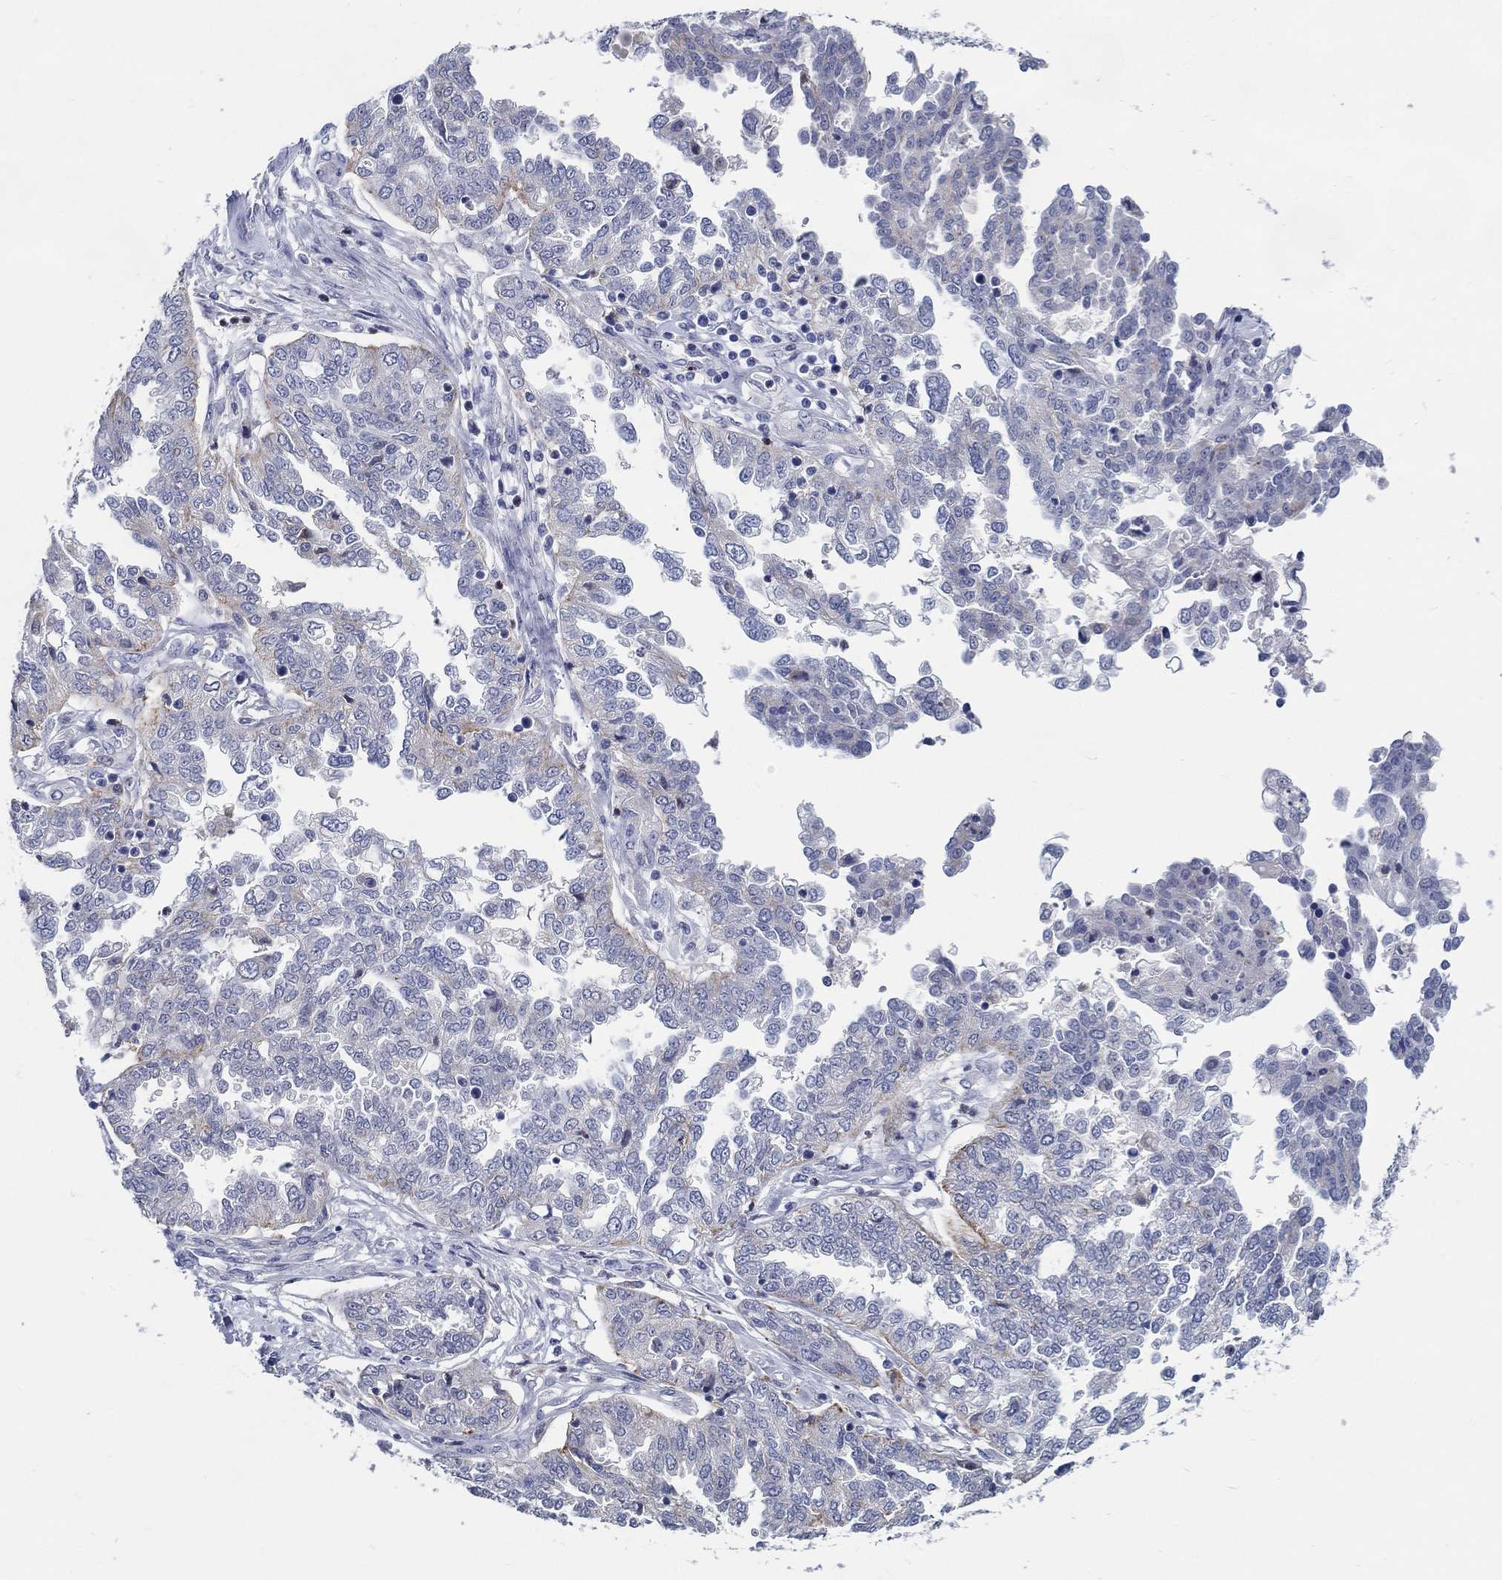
{"staining": {"intensity": "negative", "quantity": "none", "location": "none"}, "tissue": "ovarian cancer", "cell_type": "Tumor cells", "image_type": "cancer", "snomed": [{"axis": "morphology", "description": "Cystadenocarcinoma, serous, NOS"}, {"axis": "topography", "description": "Ovary"}], "caption": "DAB immunohistochemical staining of human ovarian serous cystadenocarcinoma displays no significant positivity in tumor cells. (Immunohistochemistry, brightfield microscopy, high magnification).", "gene": "RAP1GAP", "patient": {"sex": "female", "age": 67}}